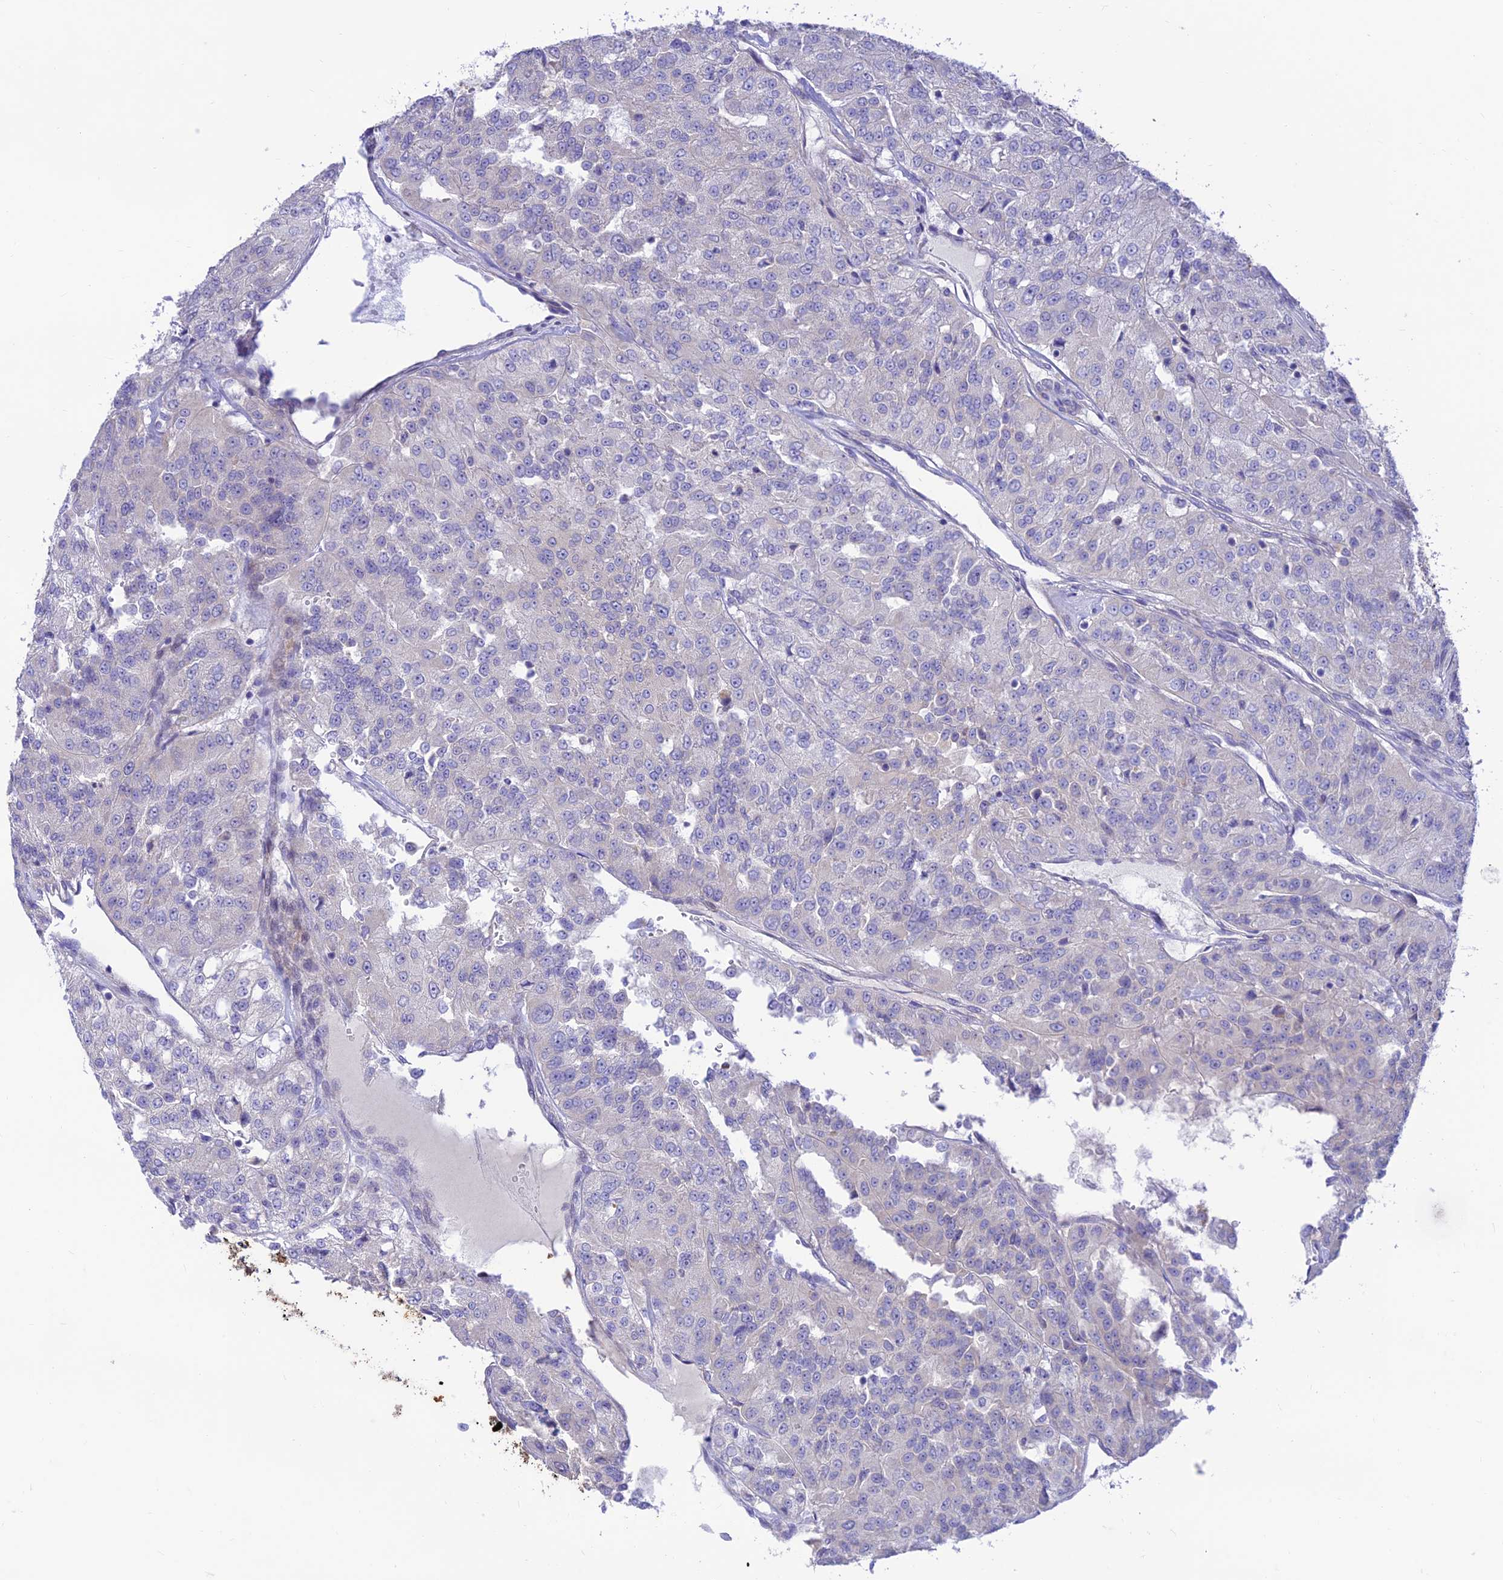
{"staining": {"intensity": "weak", "quantity": "<25%", "location": "cytoplasmic/membranous"}, "tissue": "renal cancer", "cell_type": "Tumor cells", "image_type": "cancer", "snomed": [{"axis": "morphology", "description": "Adenocarcinoma, NOS"}, {"axis": "topography", "description": "Kidney"}], "caption": "This is an immunohistochemistry micrograph of renal cancer. There is no expression in tumor cells.", "gene": "FAM186B", "patient": {"sex": "female", "age": 63}}